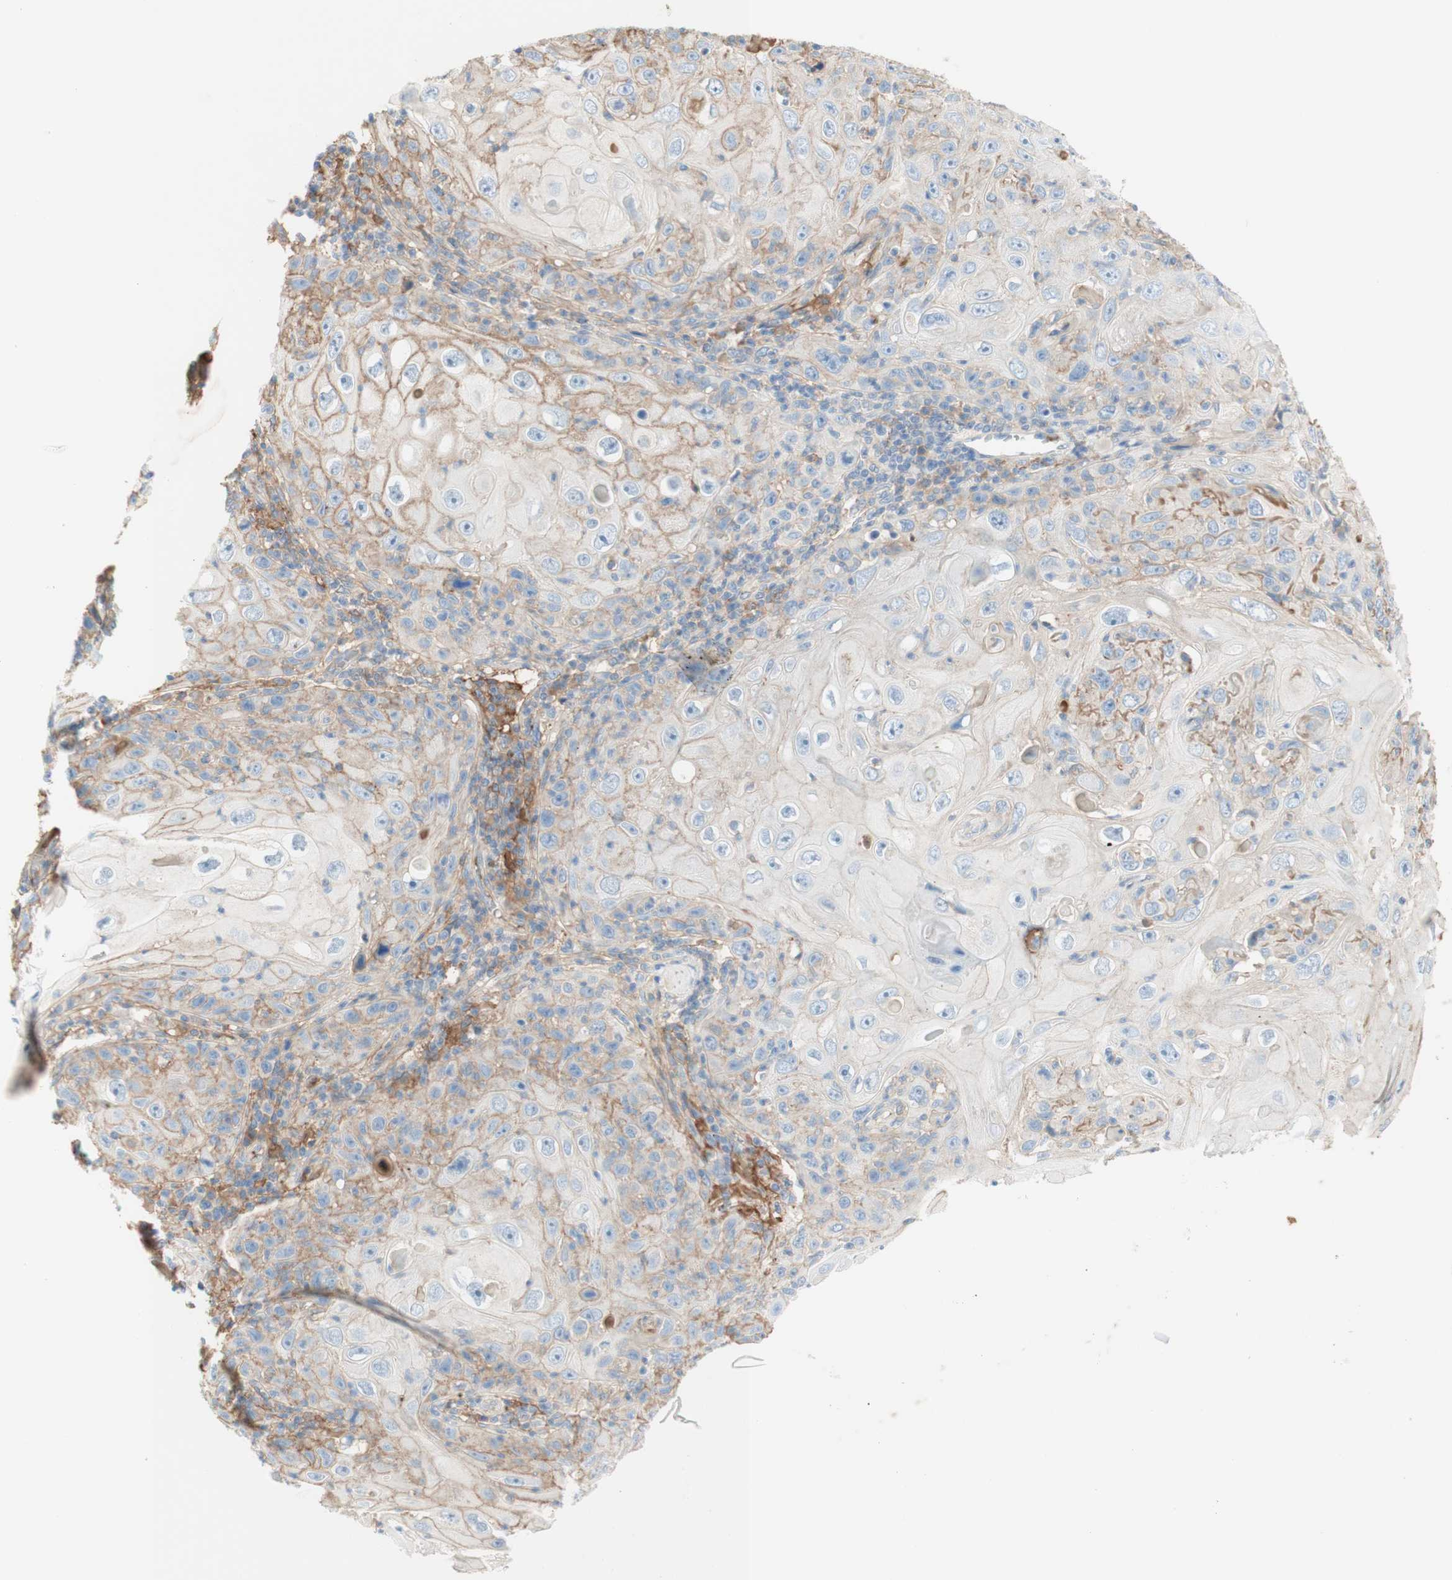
{"staining": {"intensity": "moderate", "quantity": "<25%", "location": "cytoplasmic/membranous"}, "tissue": "skin cancer", "cell_type": "Tumor cells", "image_type": "cancer", "snomed": [{"axis": "morphology", "description": "Squamous cell carcinoma, NOS"}, {"axis": "topography", "description": "Skin"}], "caption": "Immunohistochemical staining of human skin cancer displays low levels of moderate cytoplasmic/membranous expression in about <25% of tumor cells. The staining was performed using DAB (3,3'-diaminobenzidine), with brown indicating positive protein expression. Nuclei are stained blue with hematoxylin.", "gene": "KNG1", "patient": {"sex": "female", "age": 88}}